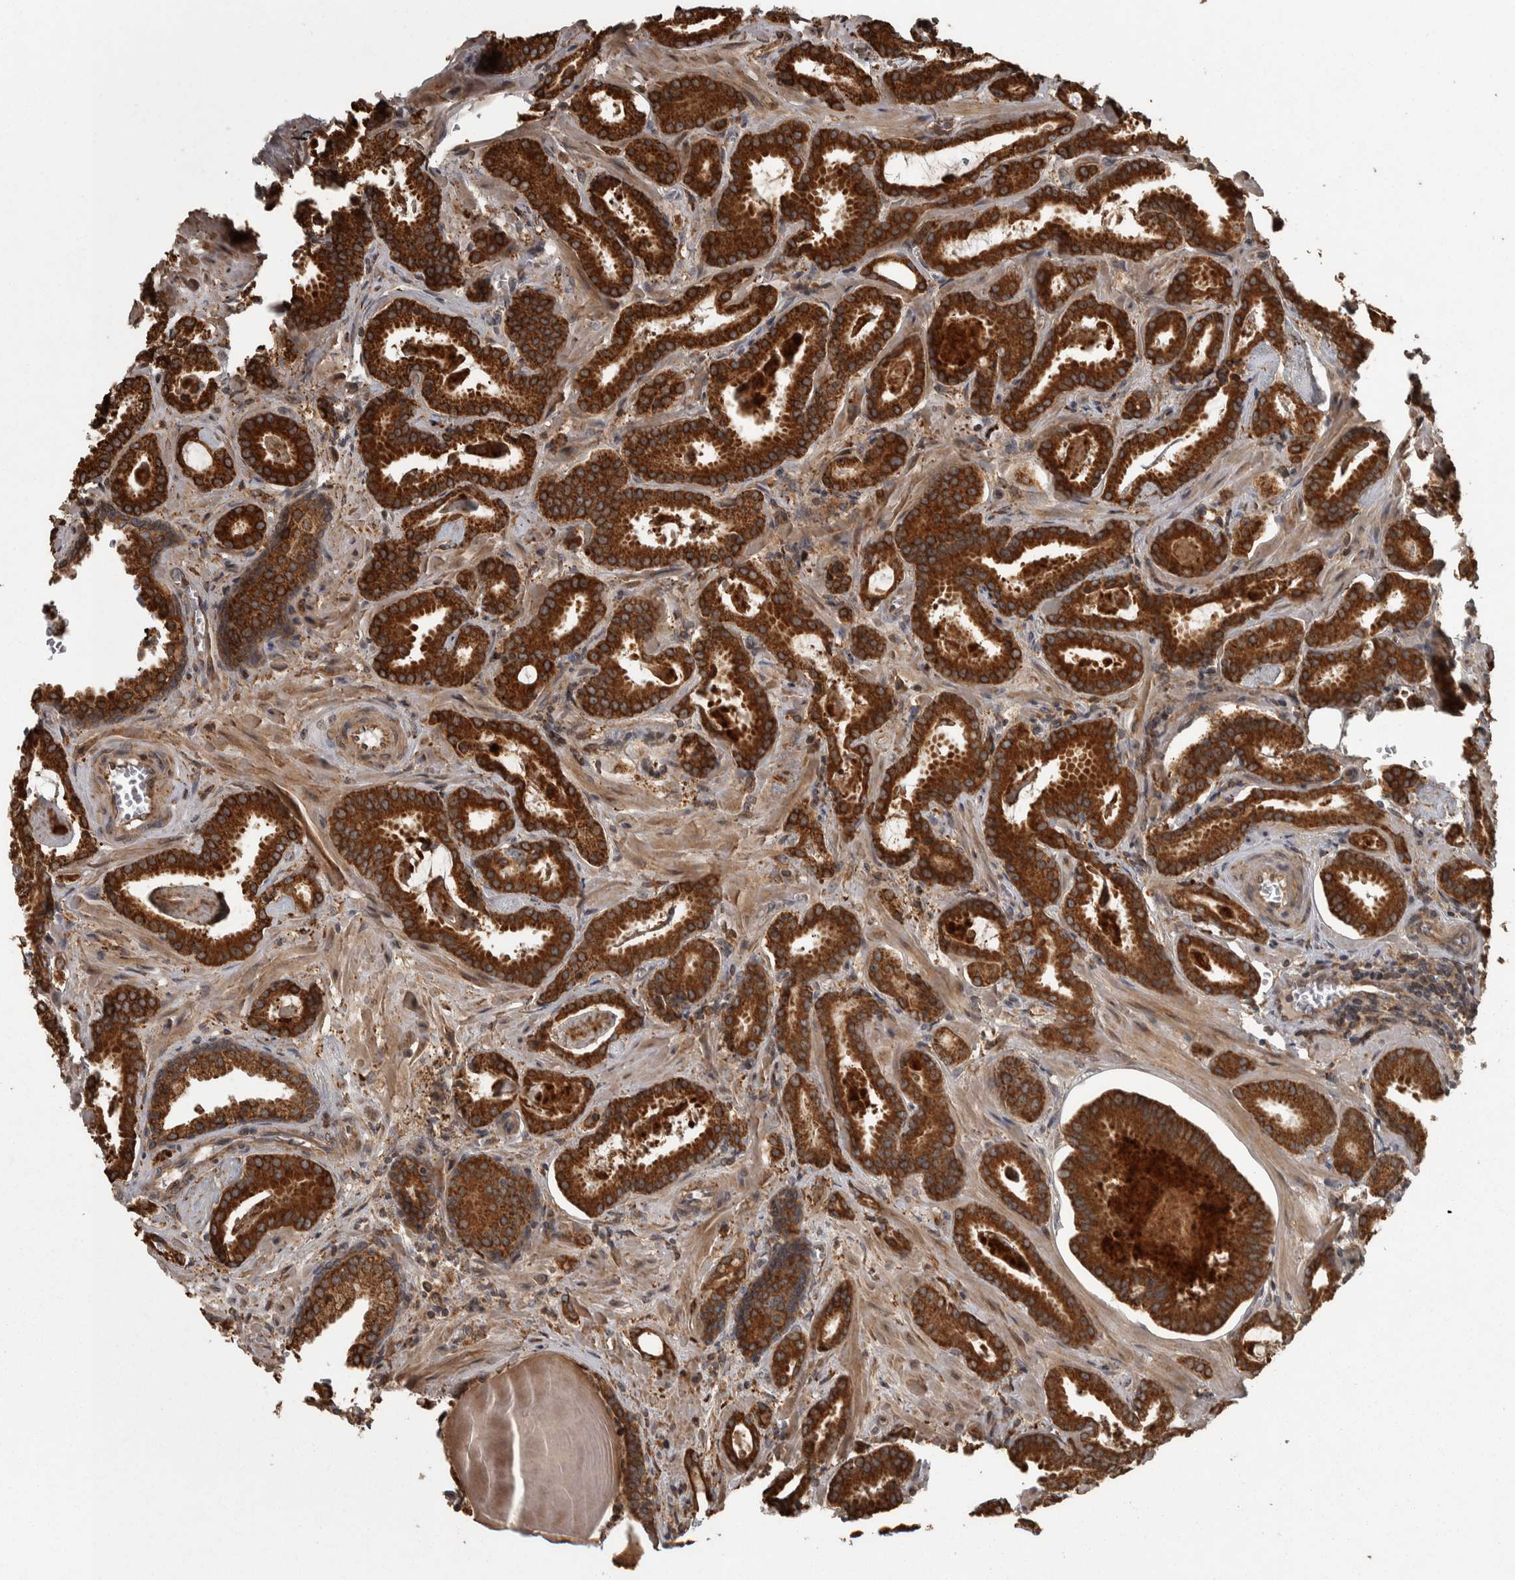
{"staining": {"intensity": "strong", "quantity": ">75%", "location": "cytoplasmic/membranous"}, "tissue": "prostate cancer", "cell_type": "Tumor cells", "image_type": "cancer", "snomed": [{"axis": "morphology", "description": "Adenocarcinoma, Low grade"}, {"axis": "topography", "description": "Prostate"}], "caption": "Immunohistochemistry image of neoplastic tissue: low-grade adenocarcinoma (prostate) stained using immunohistochemistry demonstrates high levels of strong protein expression localized specifically in the cytoplasmic/membranous of tumor cells, appearing as a cytoplasmic/membranous brown color.", "gene": "AGBL3", "patient": {"sex": "male", "age": 53}}